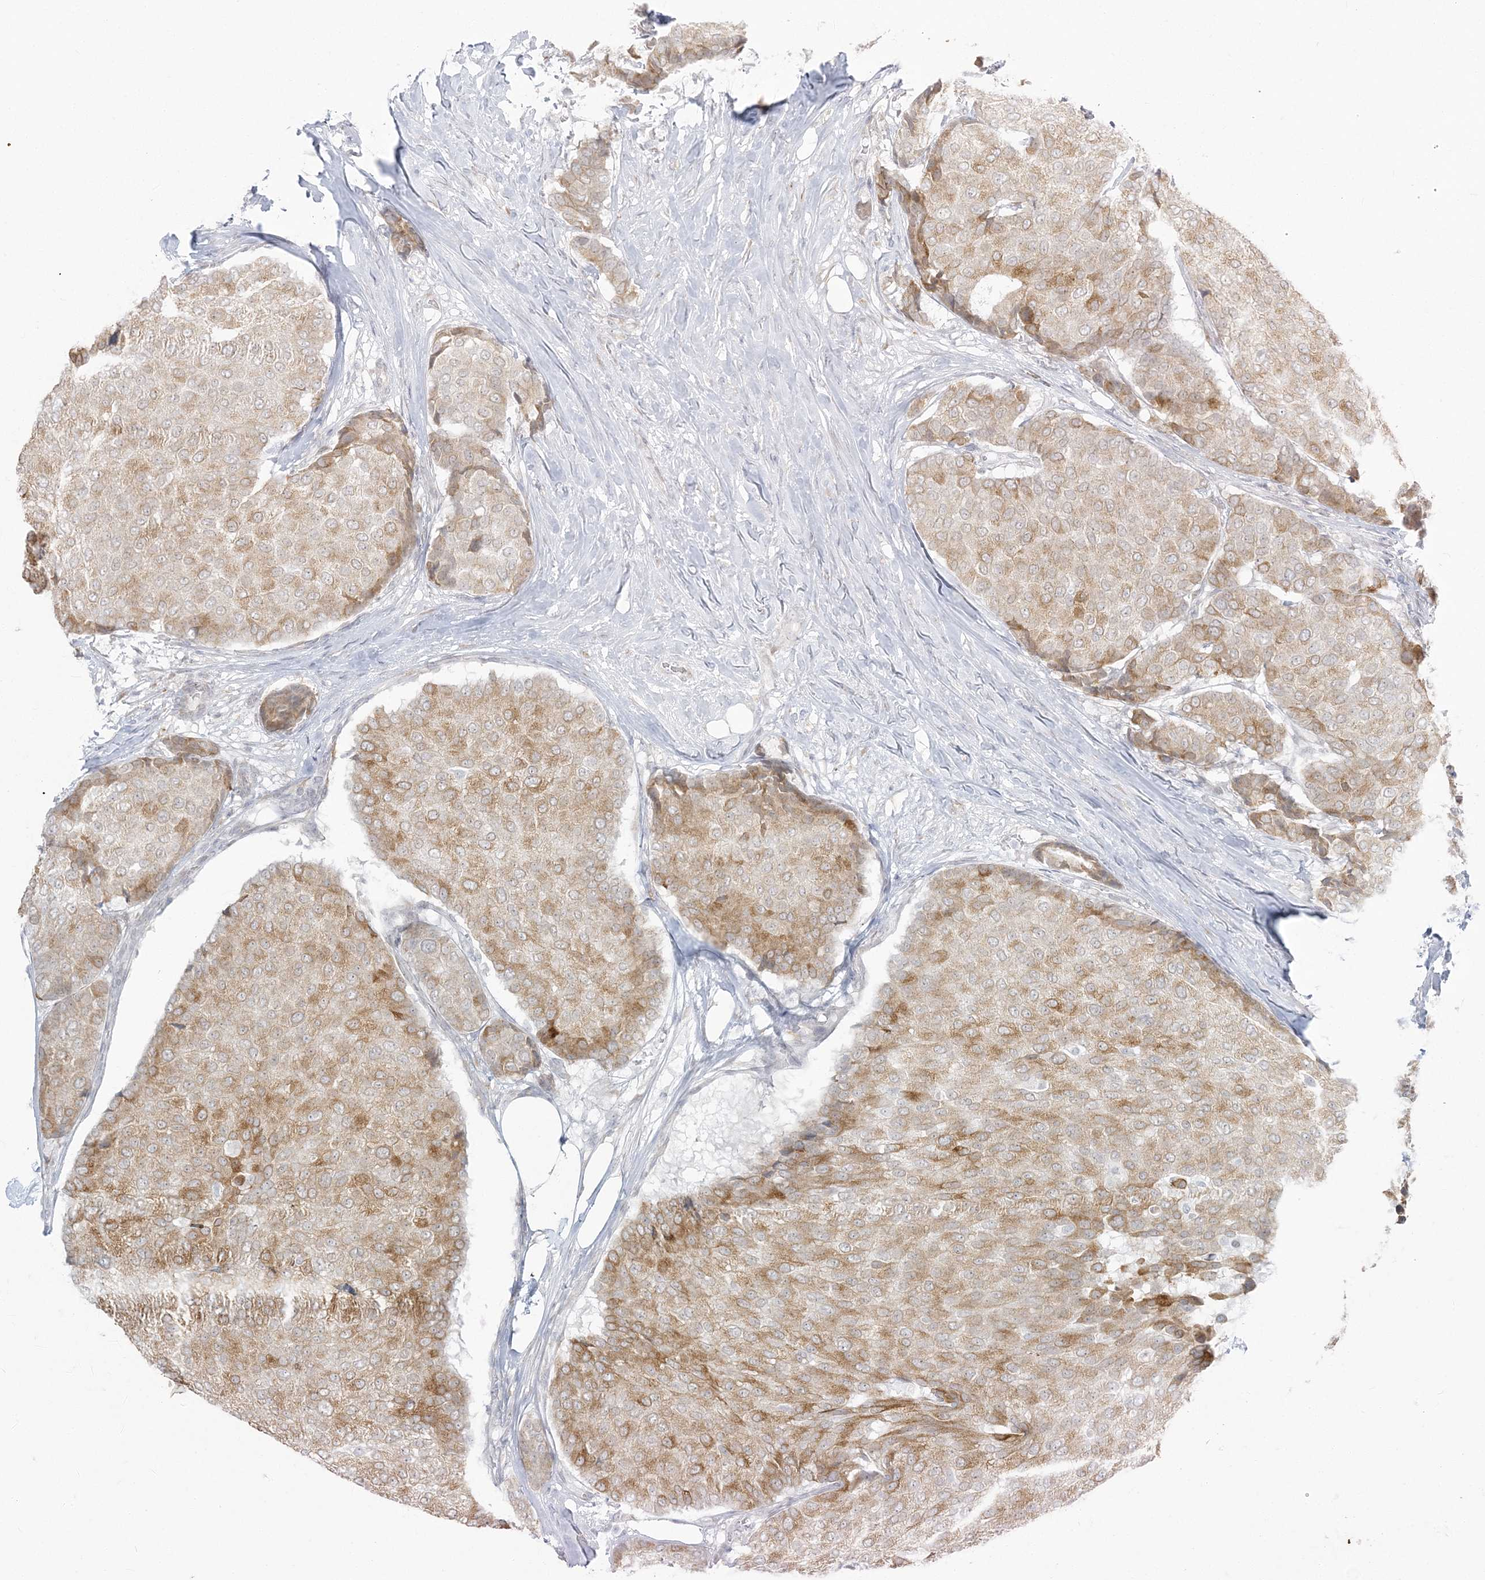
{"staining": {"intensity": "moderate", "quantity": ">75%", "location": "cytoplasmic/membranous"}, "tissue": "breast cancer", "cell_type": "Tumor cells", "image_type": "cancer", "snomed": [{"axis": "morphology", "description": "Duct carcinoma"}, {"axis": "topography", "description": "Breast"}], "caption": "Immunohistochemistry of human breast cancer (invasive ductal carcinoma) exhibits medium levels of moderate cytoplasmic/membranous expression in approximately >75% of tumor cells.", "gene": "ZC3H6", "patient": {"sex": "female", "age": 75}}